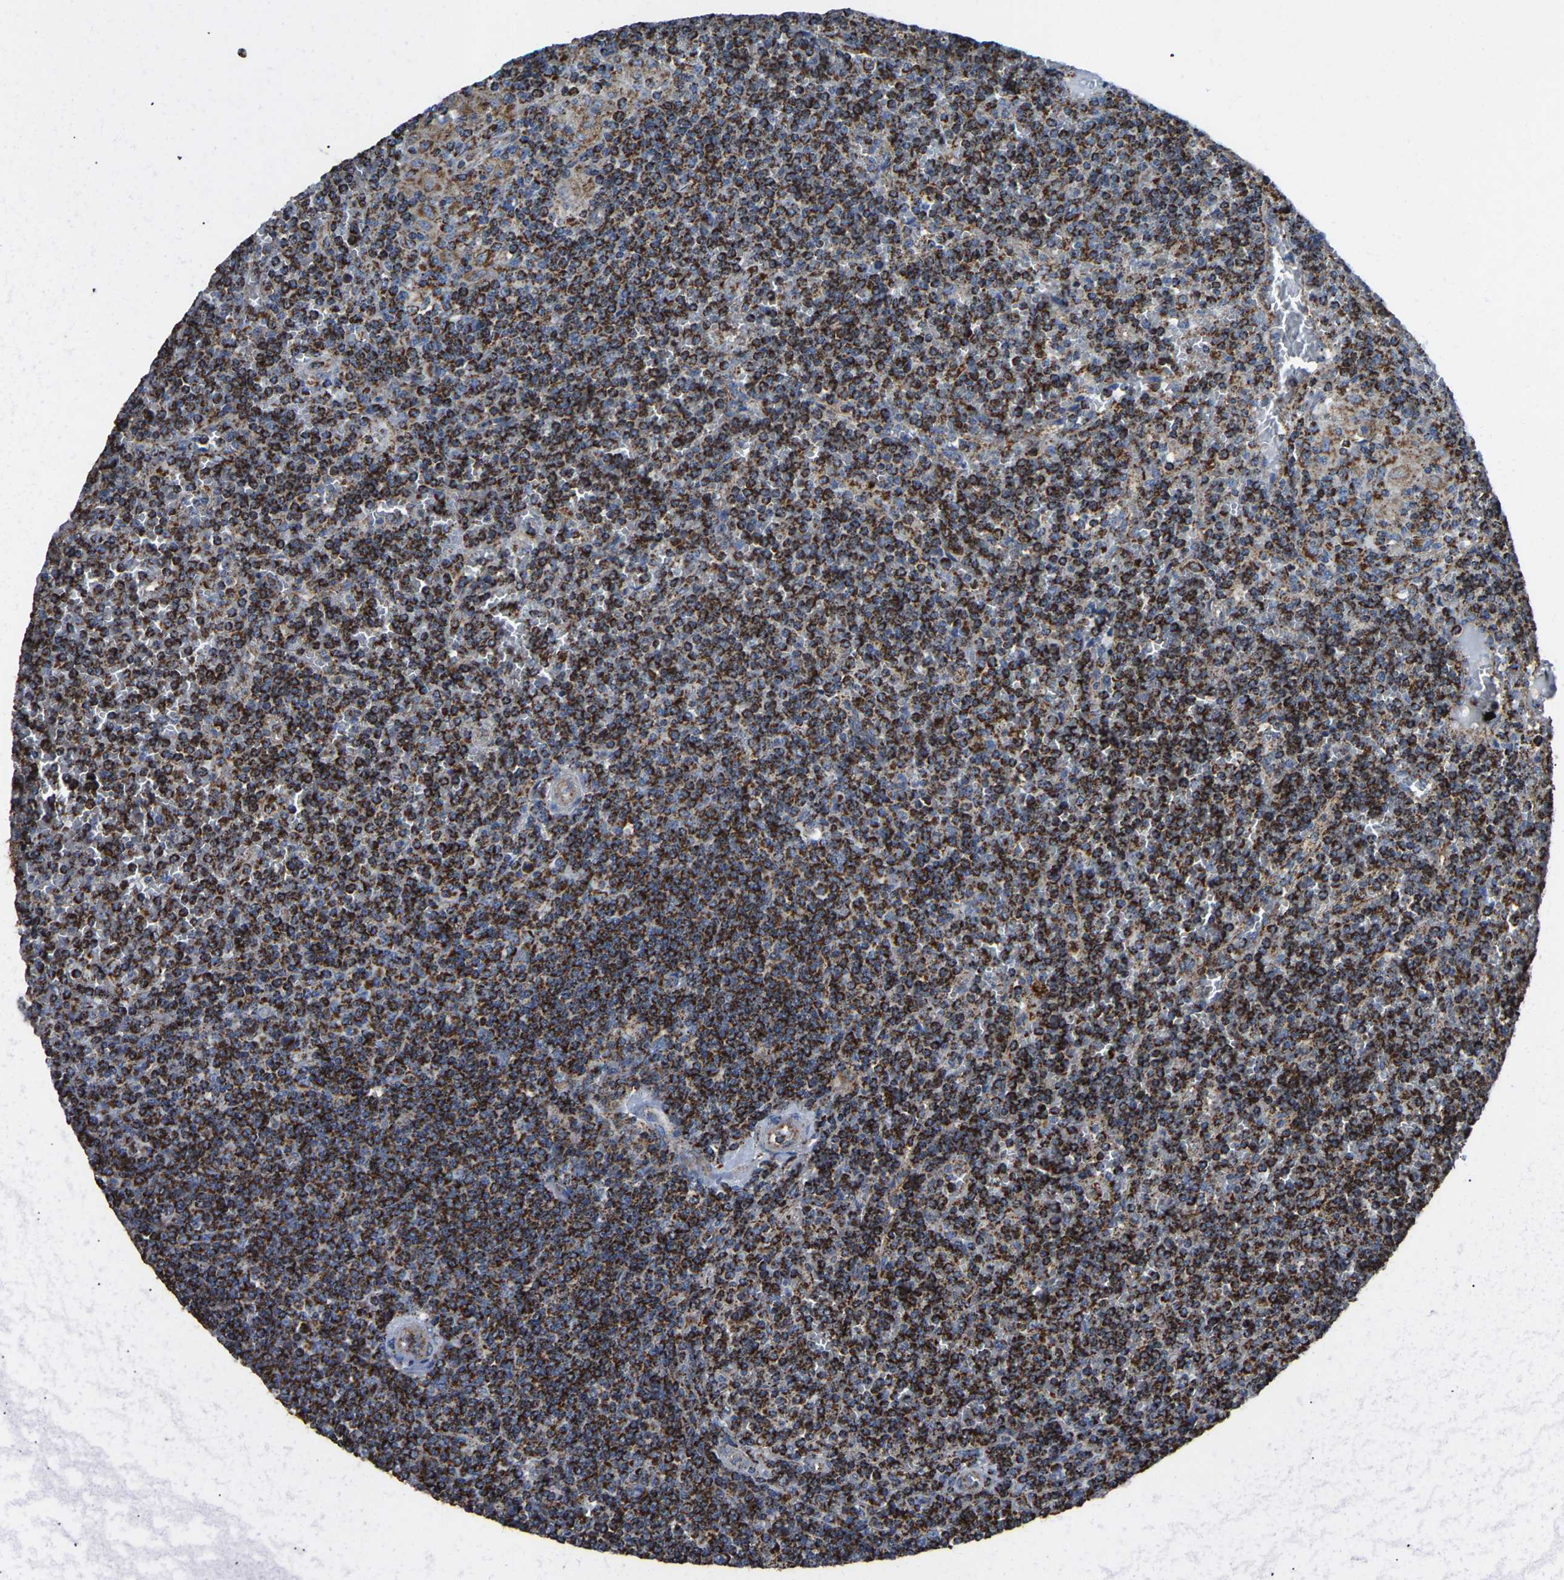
{"staining": {"intensity": "strong", "quantity": ">75%", "location": "cytoplasmic/membranous"}, "tissue": "lymphoma", "cell_type": "Tumor cells", "image_type": "cancer", "snomed": [{"axis": "morphology", "description": "Malignant lymphoma, non-Hodgkin's type, Low grade"}, {"axis": "topography", "description": "Spleen"}], "caption": "Lymphoma was stained to show a protein in brown. There is high levels of strong cytoplasmic/membranous expression in approximately >75% of tumor cells.", "gene": "ETFA", "patient": {"sex": "female", "age": 19}}